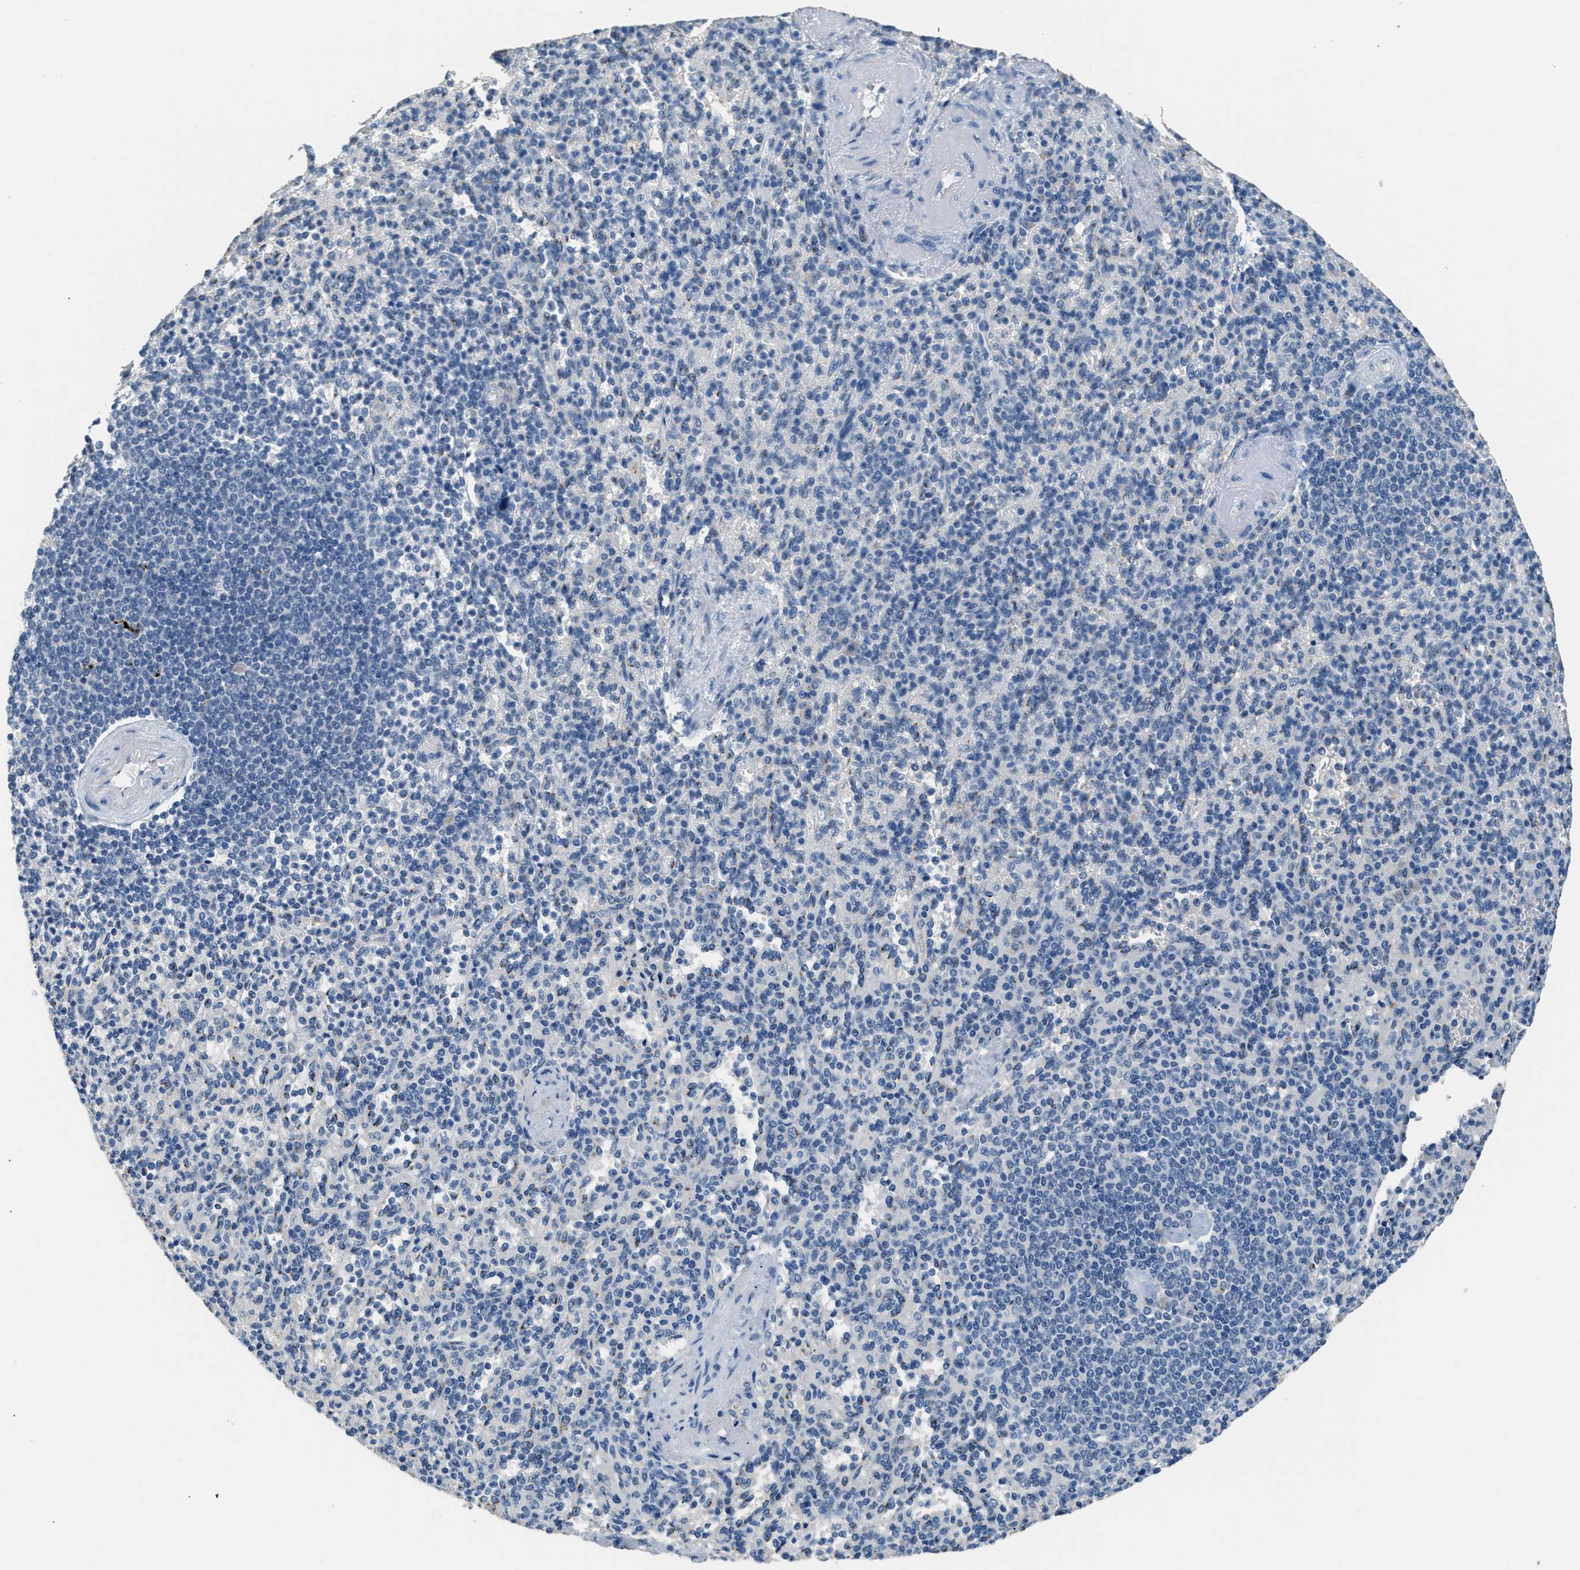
{"staining": {"intensity": "negative", "quantity": "none", "location": "none"}, "tissue": "spleen", "cell_type": "Cells in red pulp", "image_type": "normal", "snomed": [{"axis": "morphology", "description": "Normal tissue, NOS"}, {"axis": "topography", "description": "Spleen"}], "caption": "DAB immunohistochemical staining of unremarkable human spleen displays no significant expression in cells in red pulp.", "gene": "GOLM1", "patient": {"sex": "female", "age": 74}}